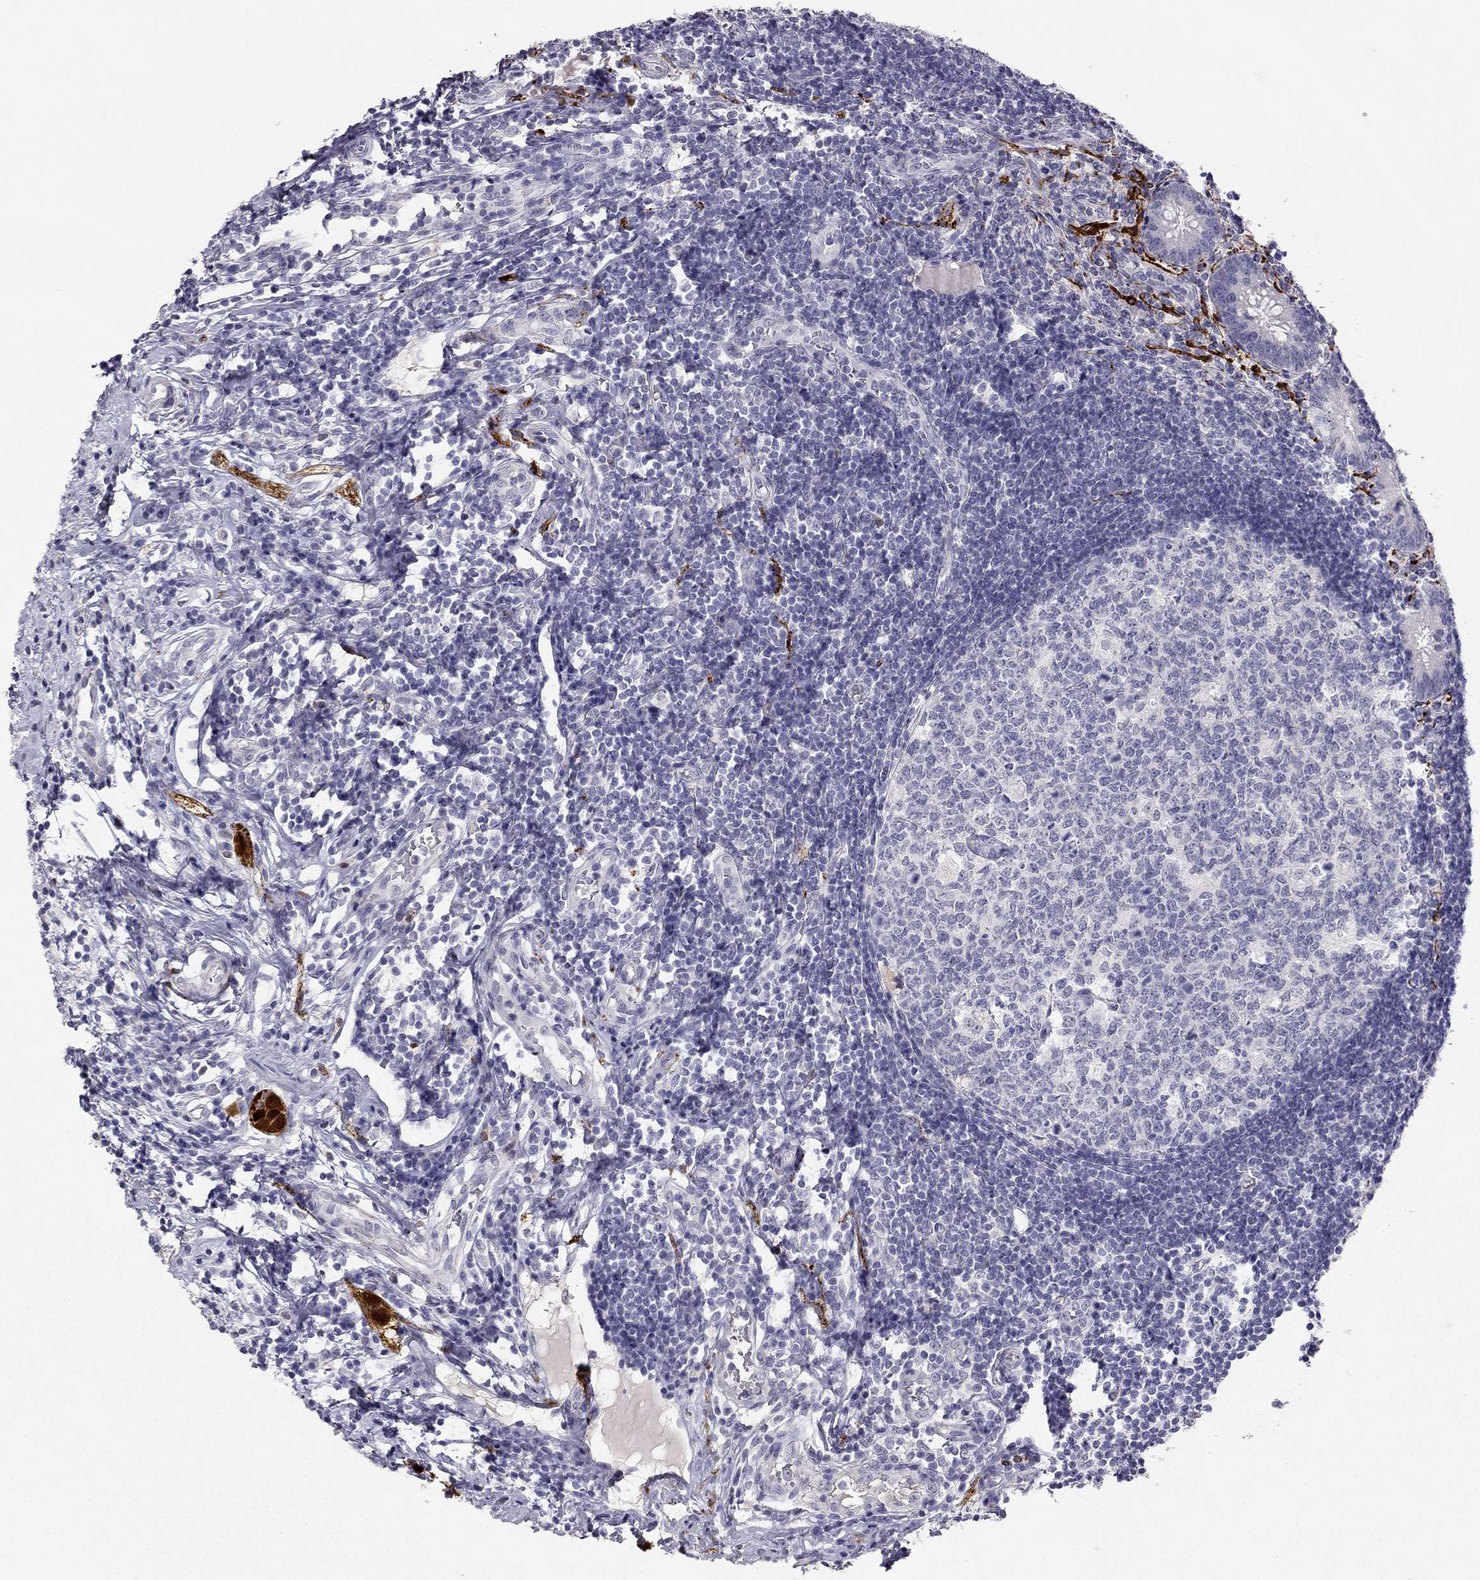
{"staining": {"intensity": "negative", "quantity": "none", "location": "none"}, "tissue": "appendix", "cell_type": "Glandular cells", "image_type": "normal", "snomed": [{"axis": "morphology", "description": "Normal tissue, NOS"}, {"axis": "morphology", "description": "Inflammation, NOS"}, {"axis": "topography", "description": "Appendix"}], "caption": "DAB immunohistochemical staining of unremarkable human appendix demonstrates no significant positivity in glandular cells.", "gene": "CALB2", "patient": {"sex": "male", "age": 16}}